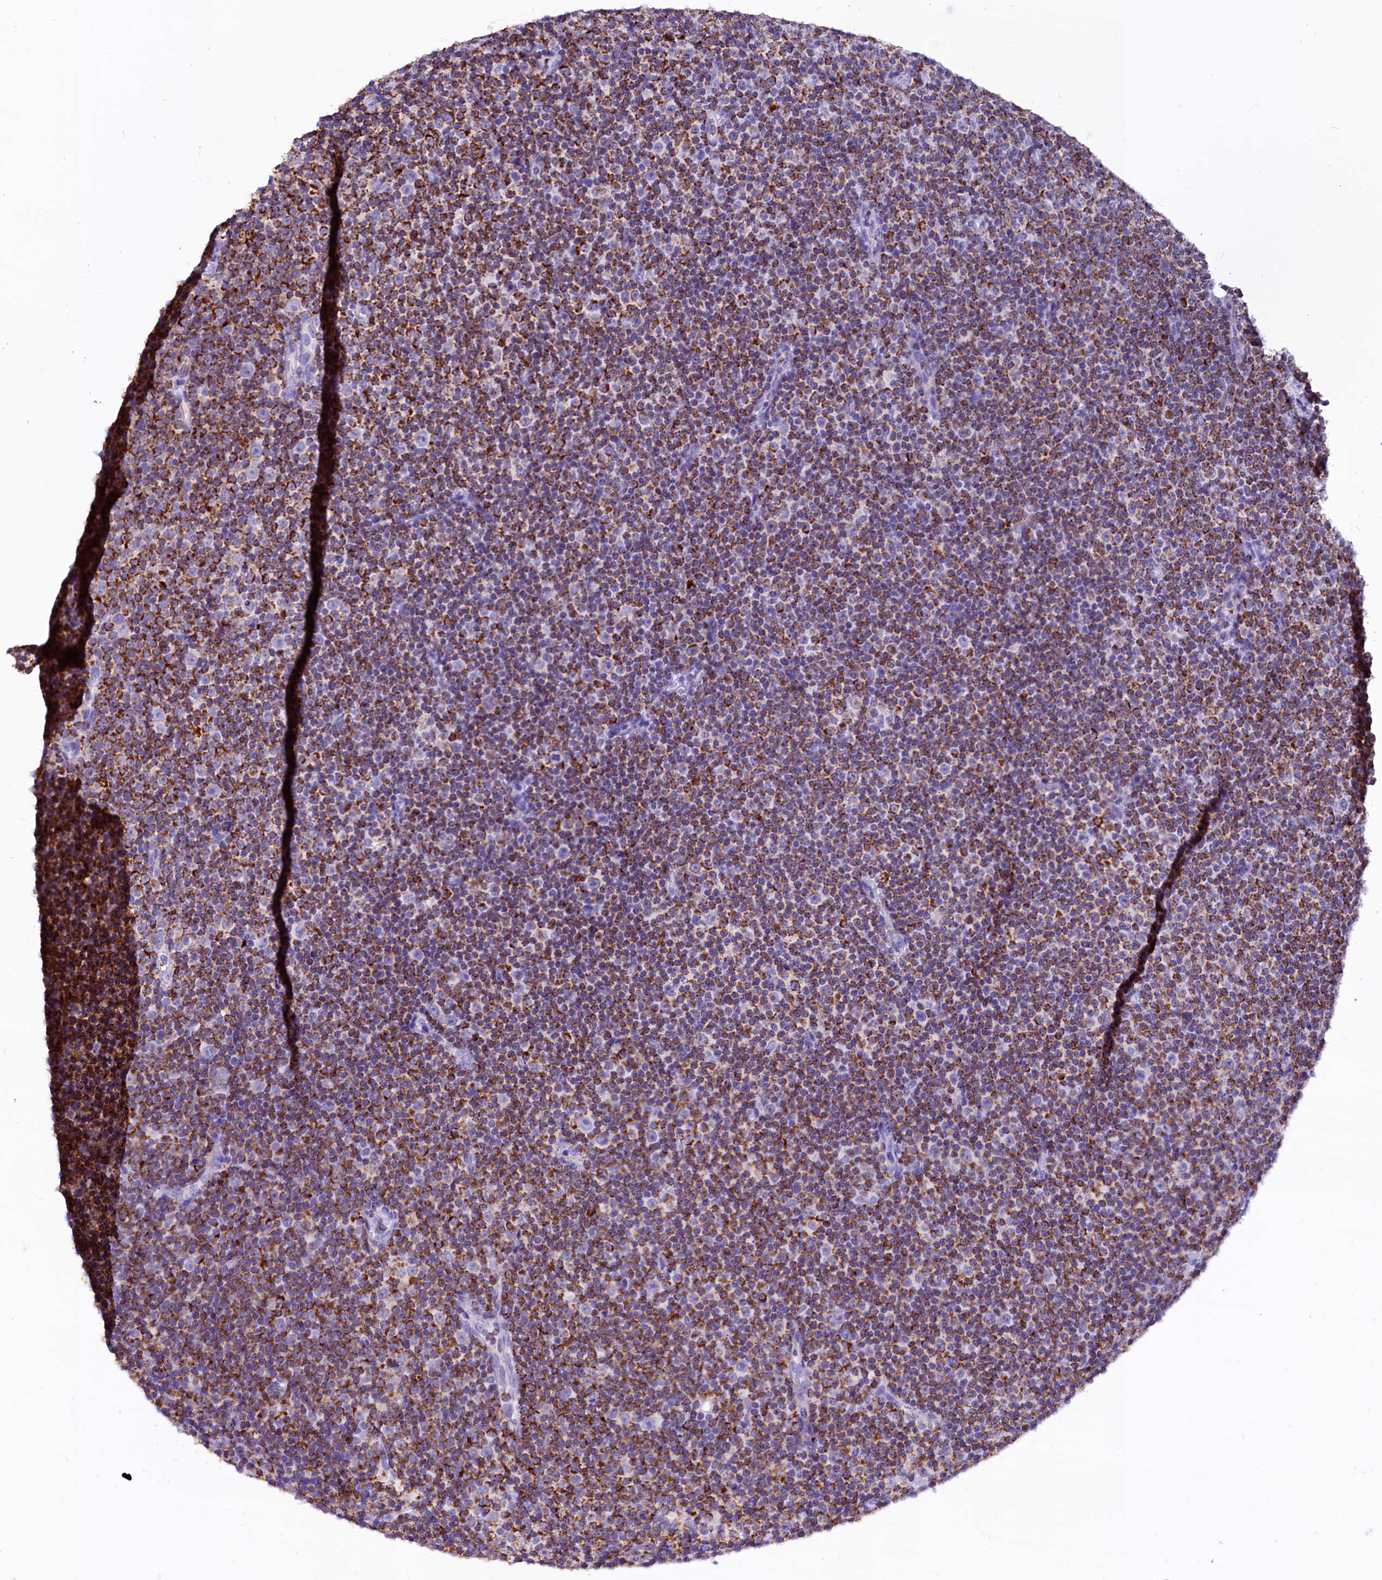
{"staining": {"intensity": "moderate", "quantity": ">75%", "location": "cytoplasmic/membranous"}, "tissue": "lymphoma", "cell_type": "Tumor cells", "image_type": "cancer", "snomed": [{"axis": "morphology", "description": "Malignant lymphoma, non-Hodgkin's type, Low grade"}, {"axis": "topography", "description": "Lymph node"}], "caption": "Moderate cytoplasmic/membranous protein expression is identified in approximately >75% of tumor cells in lymphoma.", "gene": "ABAT", "patient": {"sex": "female", "age": 67}}